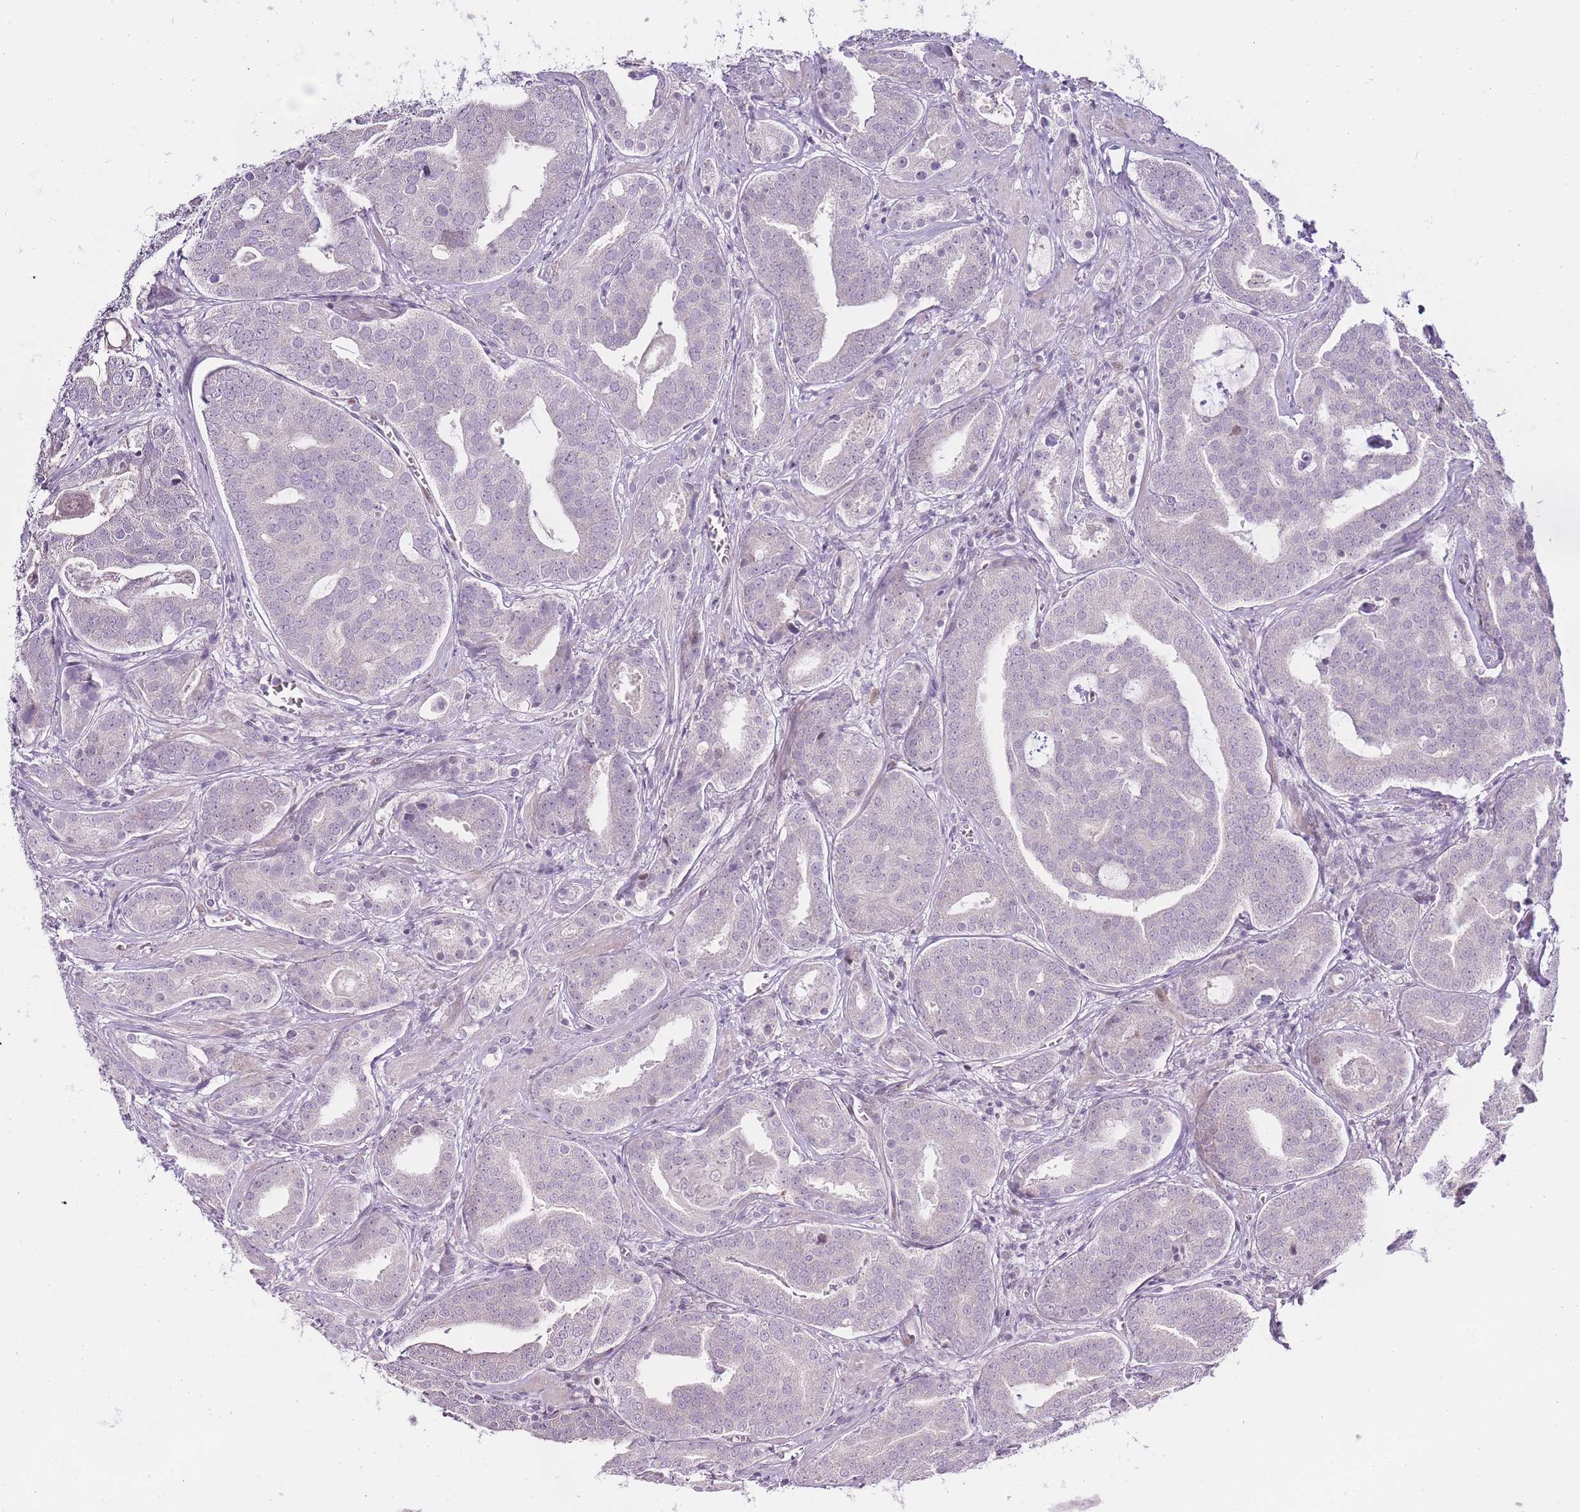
{"staining": {"intensity": "negative", "quantity": "none", "location": "none"}, "tissue": "prostate cancer", "cell_type": "Tumor cells", "image_type": "cancer", "snomed": [{"axis": "morphology", "description": "Adenocarcinoma, High grade"}, {"axis": "topography", "description": "Prostate"}], "caption": "IHC photomicrograph of high-grade adenocarcinoma (prostate) stained for a protein (brown), which exhibits no expression in tumor cells. The staining is performed using DAB (3,3'-diaminobenzidine) brown chromogen with nuclei counter-stained in using hematoxylin.", "gene": "OGG1", "patient": {"sex": "male", "age": 55}}